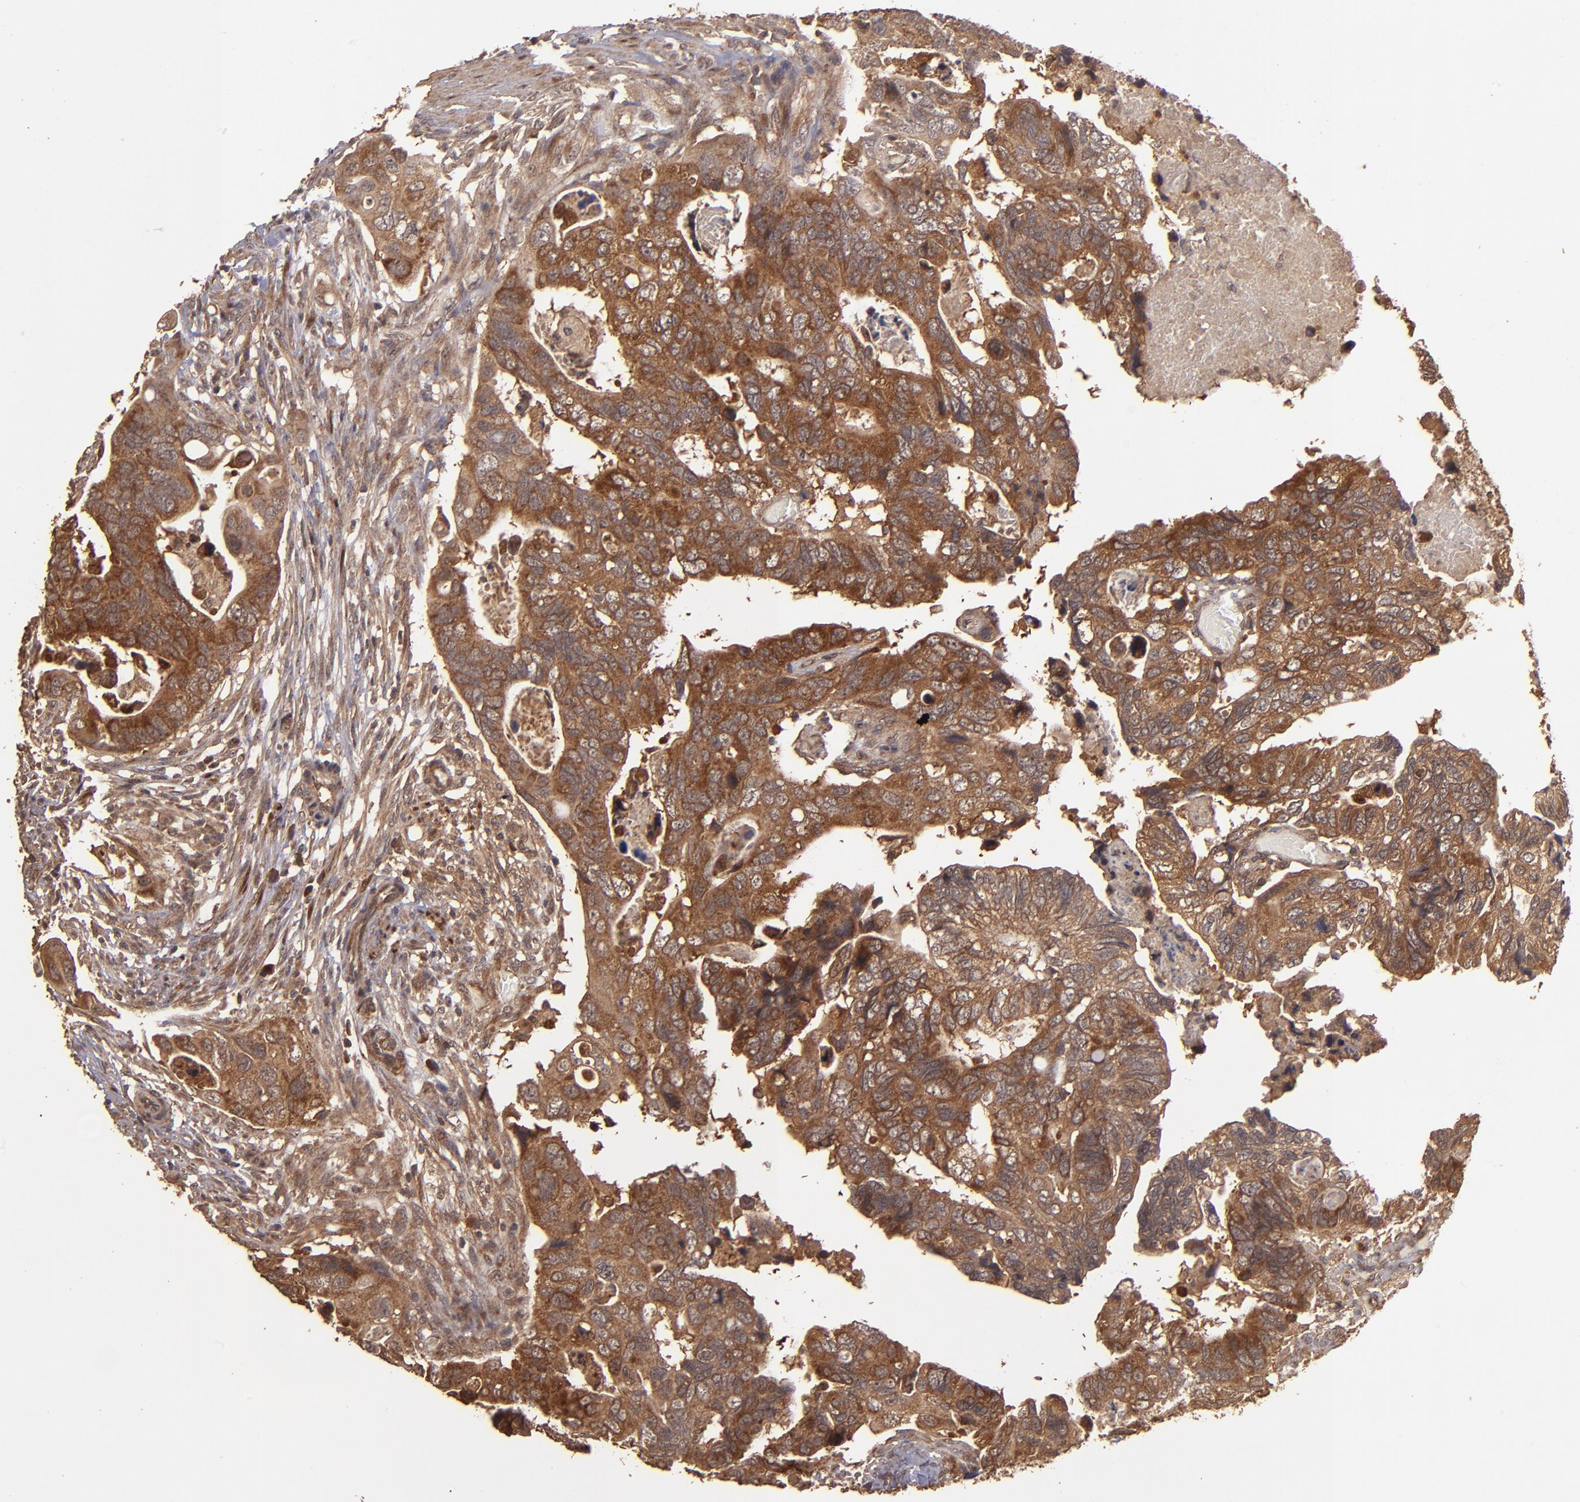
{"staining": {"intensity": "strong", "quantity": ">75%", "location": "cytoplasmic/membranous"}, "tissue": "colorectal cancer", "cell_type": "Tumor cells", "image_type": "cancer", "snomed": [{"axis": "morphology", "description": "Adenocarcinoma, NOS"}, {"axis": "topography", "description": "Rectum"}], "caption": "Tumor cells display strong cytoplasmic/membranous positivity in about >75% of cells in colorectal cancer. (brown staining indicates protein expression, while blue staining denotes nuclei).", "gene": "TXNDC16", "patient": {"sex": "male", "age": 53}}